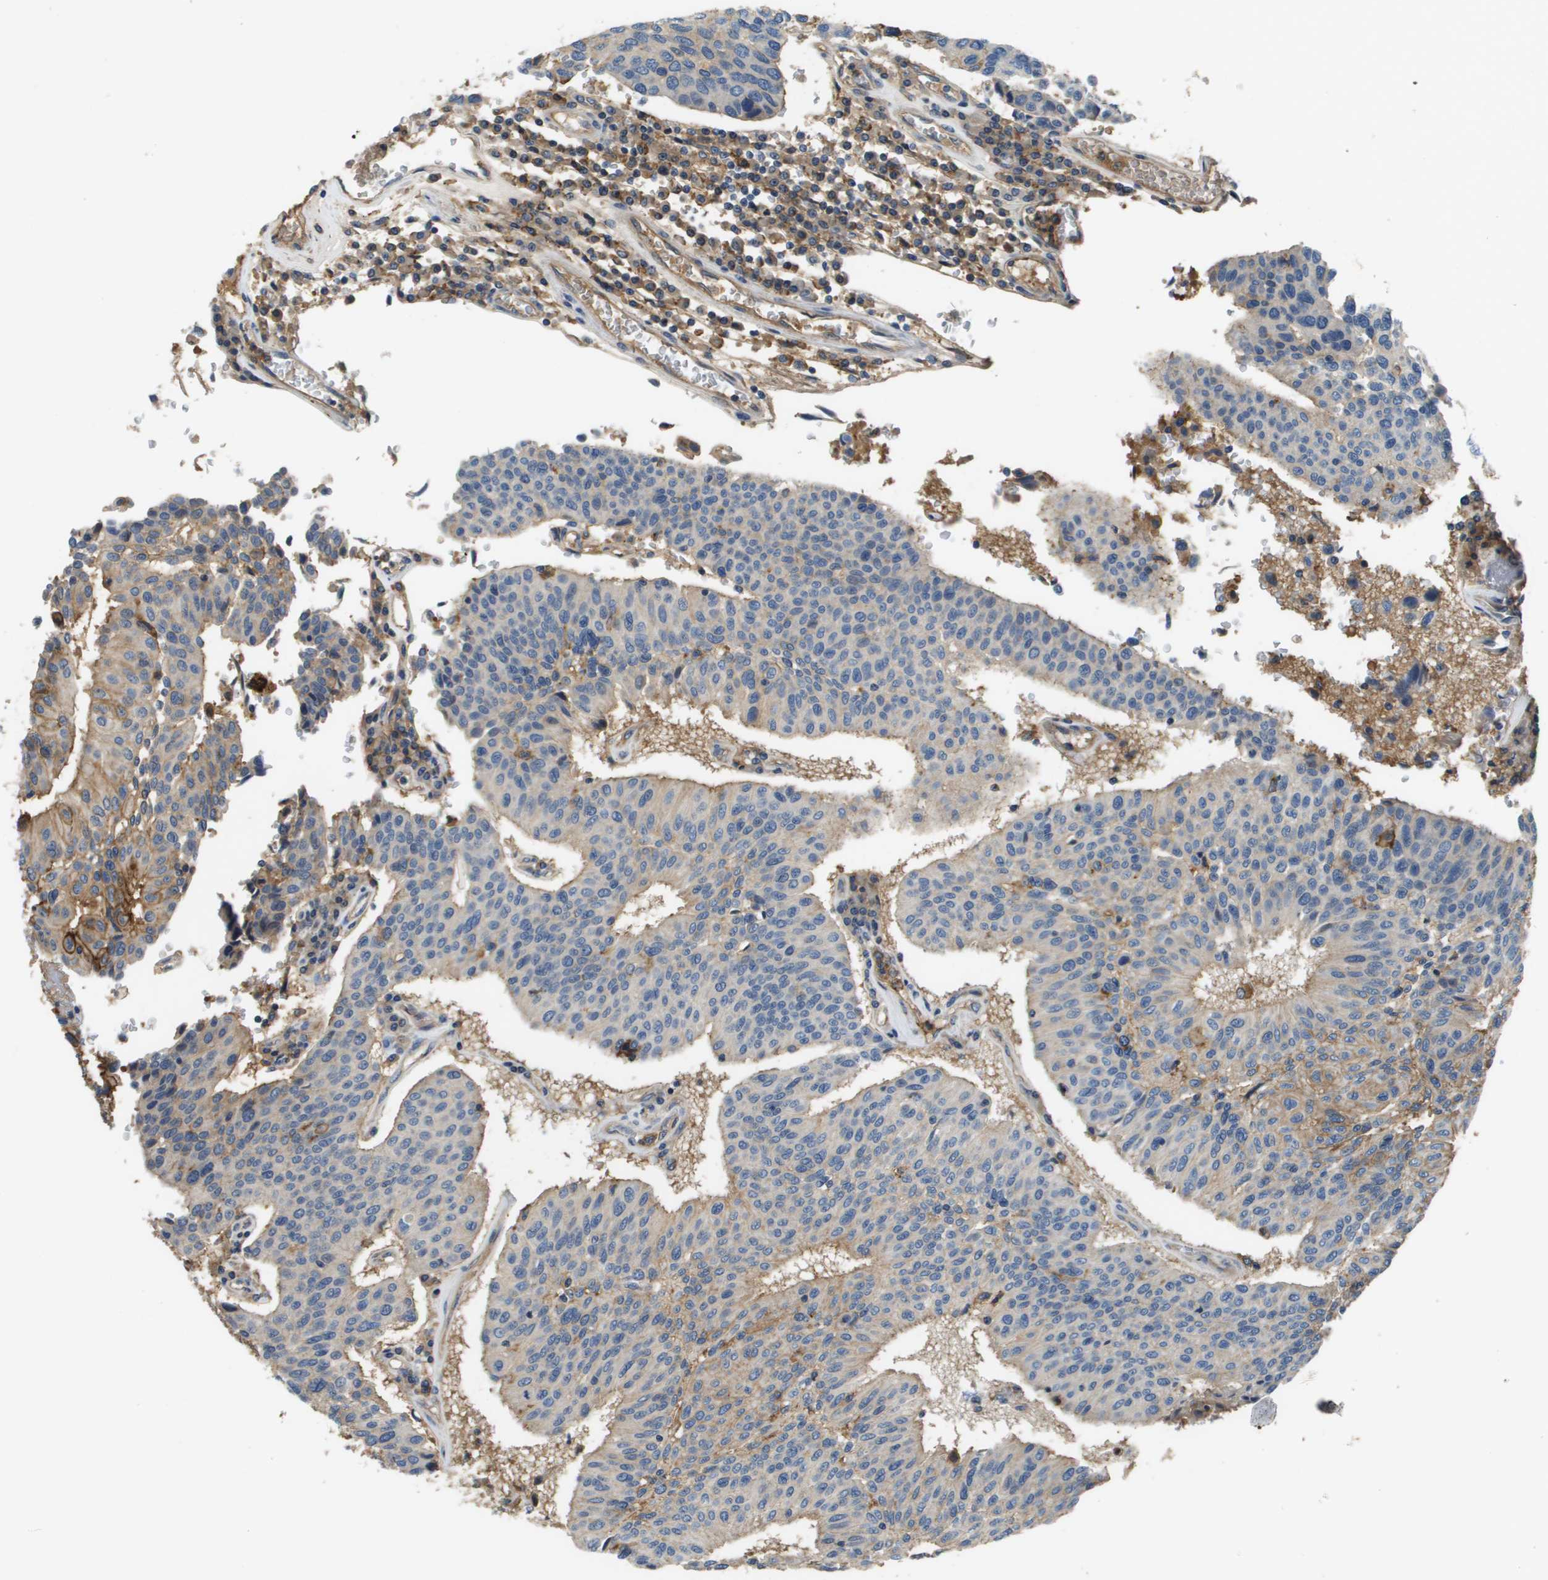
{"staining": {"intensity": "moderate", "quantity": "<25%", "location": "cytoplasmic/membranous"}, "tissue": "urothelial cancer", "cell_type": "Tumor cells", "image_type": "cancer", "snomed": [{"axis": "morphology", "description": "Urothelial carcinoma, High grade"}, {"axis": "topography", "description": "Urinary bladder"}], "caption": "High-magnification brightfield microscopy of urothelial cancer stained with DAB (3,3'-diaminobenzidine) (brown) and counterstained with hematoxylin (blue). tumor cells exhibit moderate cytoplasmic/membranous expression is present in about<25% of cells. The protein is stained brown, and the nuclei are stained in blue (DAB IHC with brightfield microscopy, high magnification).", "gene": "SLC16A3", "patient": {"sex": "male", "age": 66}}